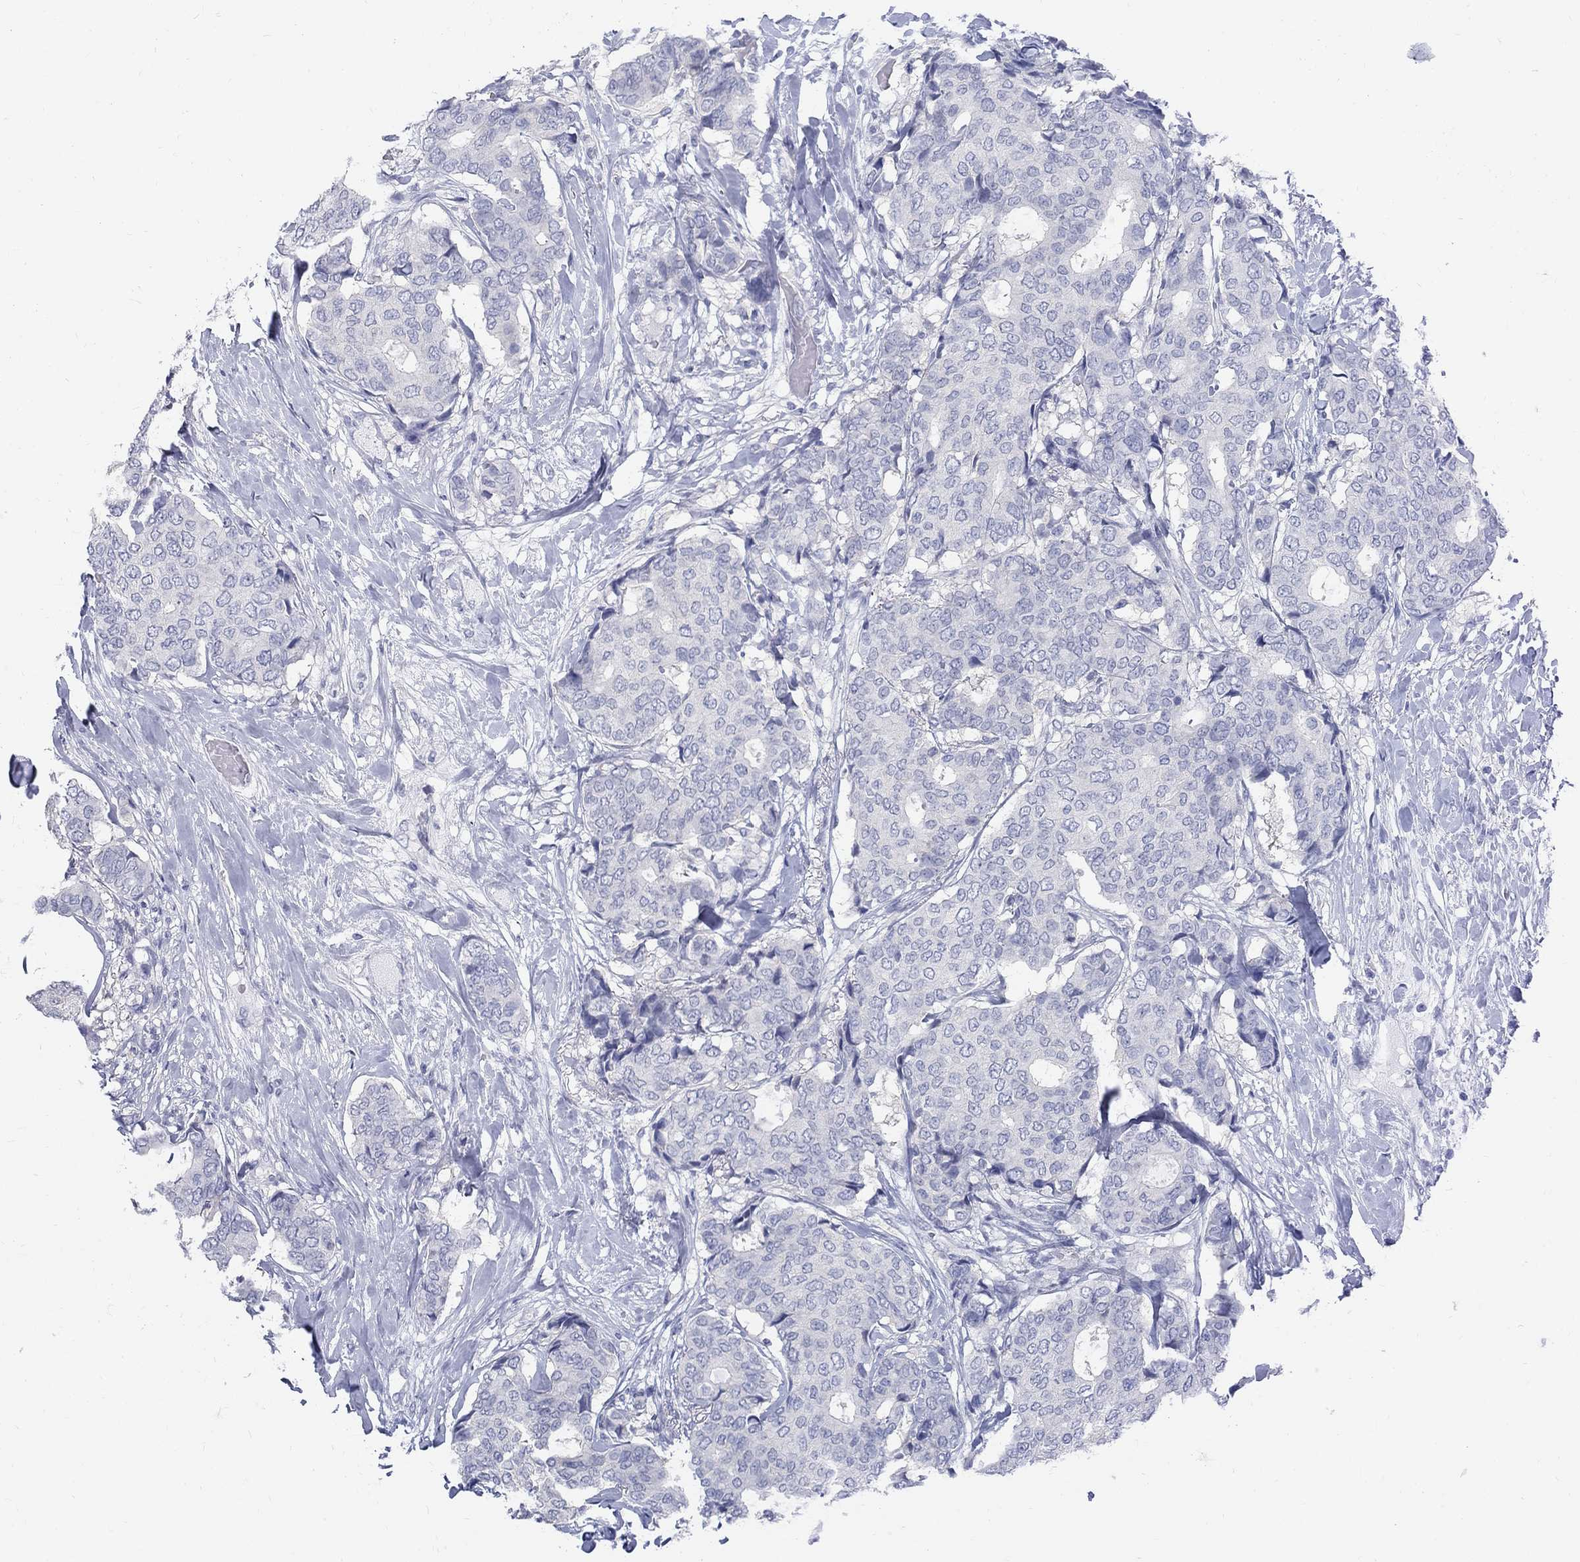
{"staining": {"intensity": "negative", "quantity": "none", "location": "none"}, "tissue": "breast cancer", "cell_type": "Tumor cells", "image_type": "cancer", "snomed": [{"axis": "morphology", "description": "Duct carcinoma"}, {"axis": "topography", "description": "Breast"}], "caption": "High power microscopy image of an immunohistochemistry (IHC) image of breast cancer (intraductal carcinoma), revealing no significant staining in tumor cells. The staining is performed using DAB brown chromogen with nuclei counter-stained in using hematoxylin.", "gene": "MAGEB6", "patient": {"sex": "female", "age": 75}}